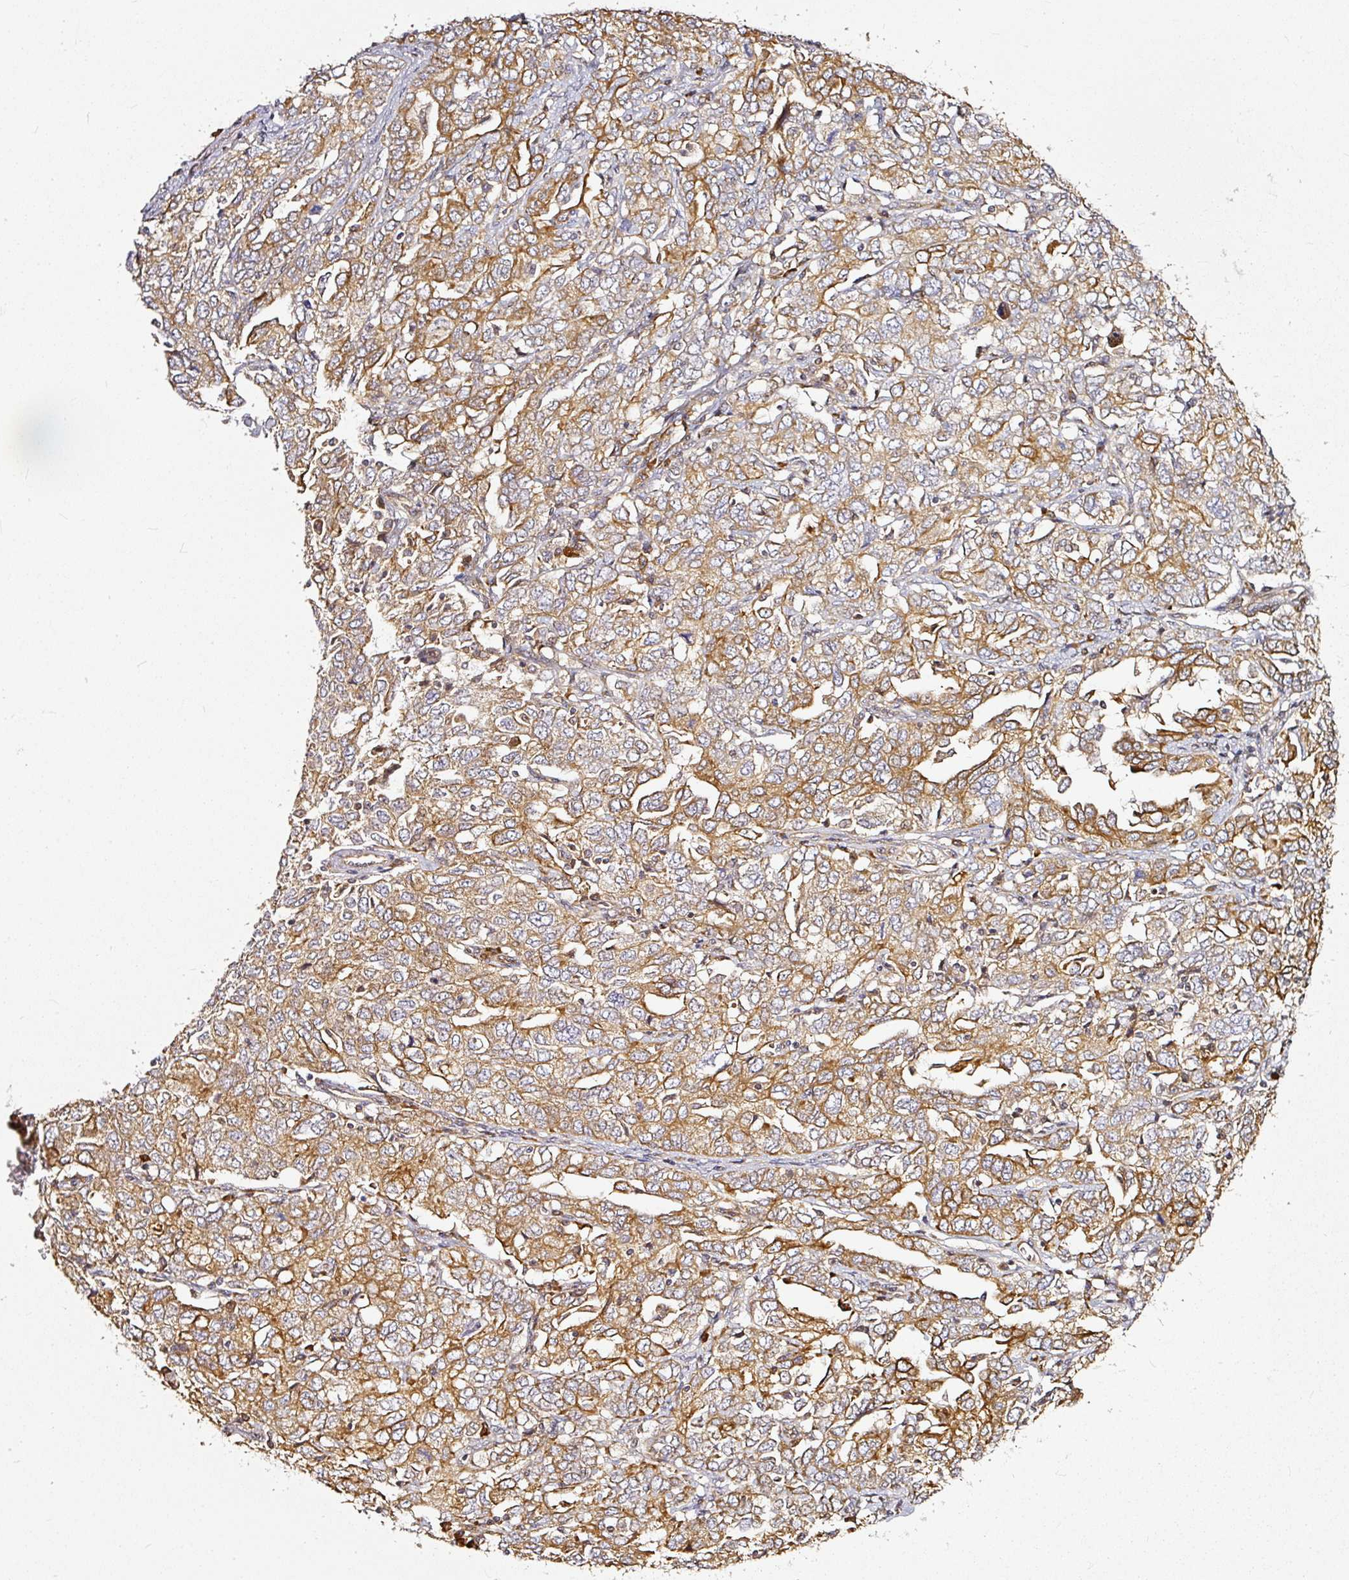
{"staining": {"intensity": "moderate", "quantity": ">75%", "location": "cytoplasmic/membranous"}, "tissue": "ovarian cancer", "cell_type": "Tumor cells", "image_type": "cancer", "snomed": [{"axis": "morphology", "description": "Carcinoma, endometroid"}, {"axis": "topography", "description": "Ovary"}], "caption": "A micrograph of human ovarian endometroid carcinoma stained for a protein displays moderate cytoplasmic/membranous brown staining in tumor cells. (brown staining indicates protein expression, while blue staining denotes nuclei).", "gene": "MIF4GD", "patient": {"sex": "female", "age": 62}}